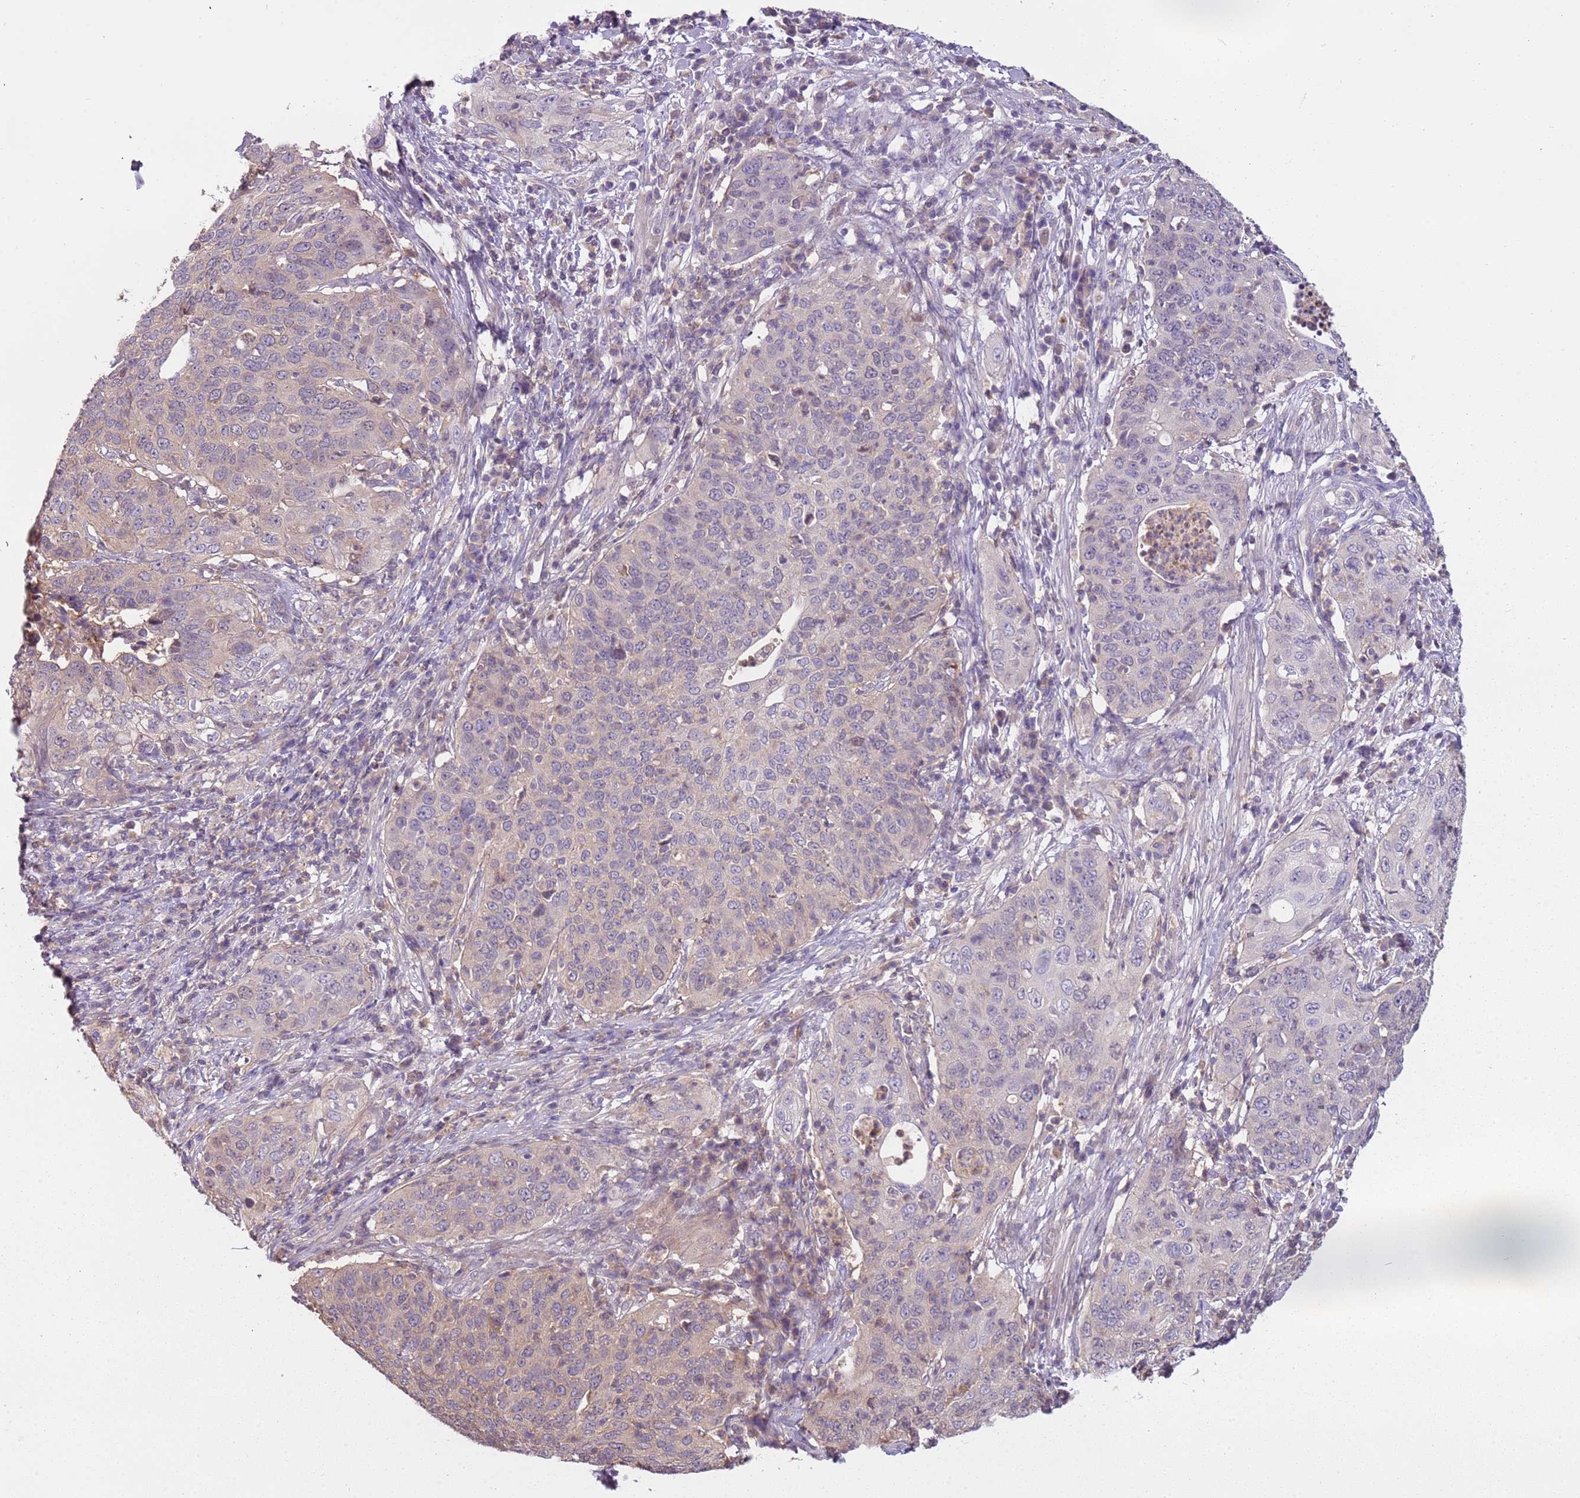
{"staining": {"intensity": "negative", "quantity": "none", "location": "none"}, "tissue": "cervical cancer", "cell_type": "Tumor cells", "image_type": "cancer", "snomed": [{"axis": "morphology", "description": "Squamous cell carcinoma, NOS"}, {"axis": "topography", "description": "Cervix"}], "caption": "There is no significant staining in tumor cells of cervical squamous cell carcinoma.", "gene": "ARHGAP5", "patient": {"sex": "female", "age": 36}}